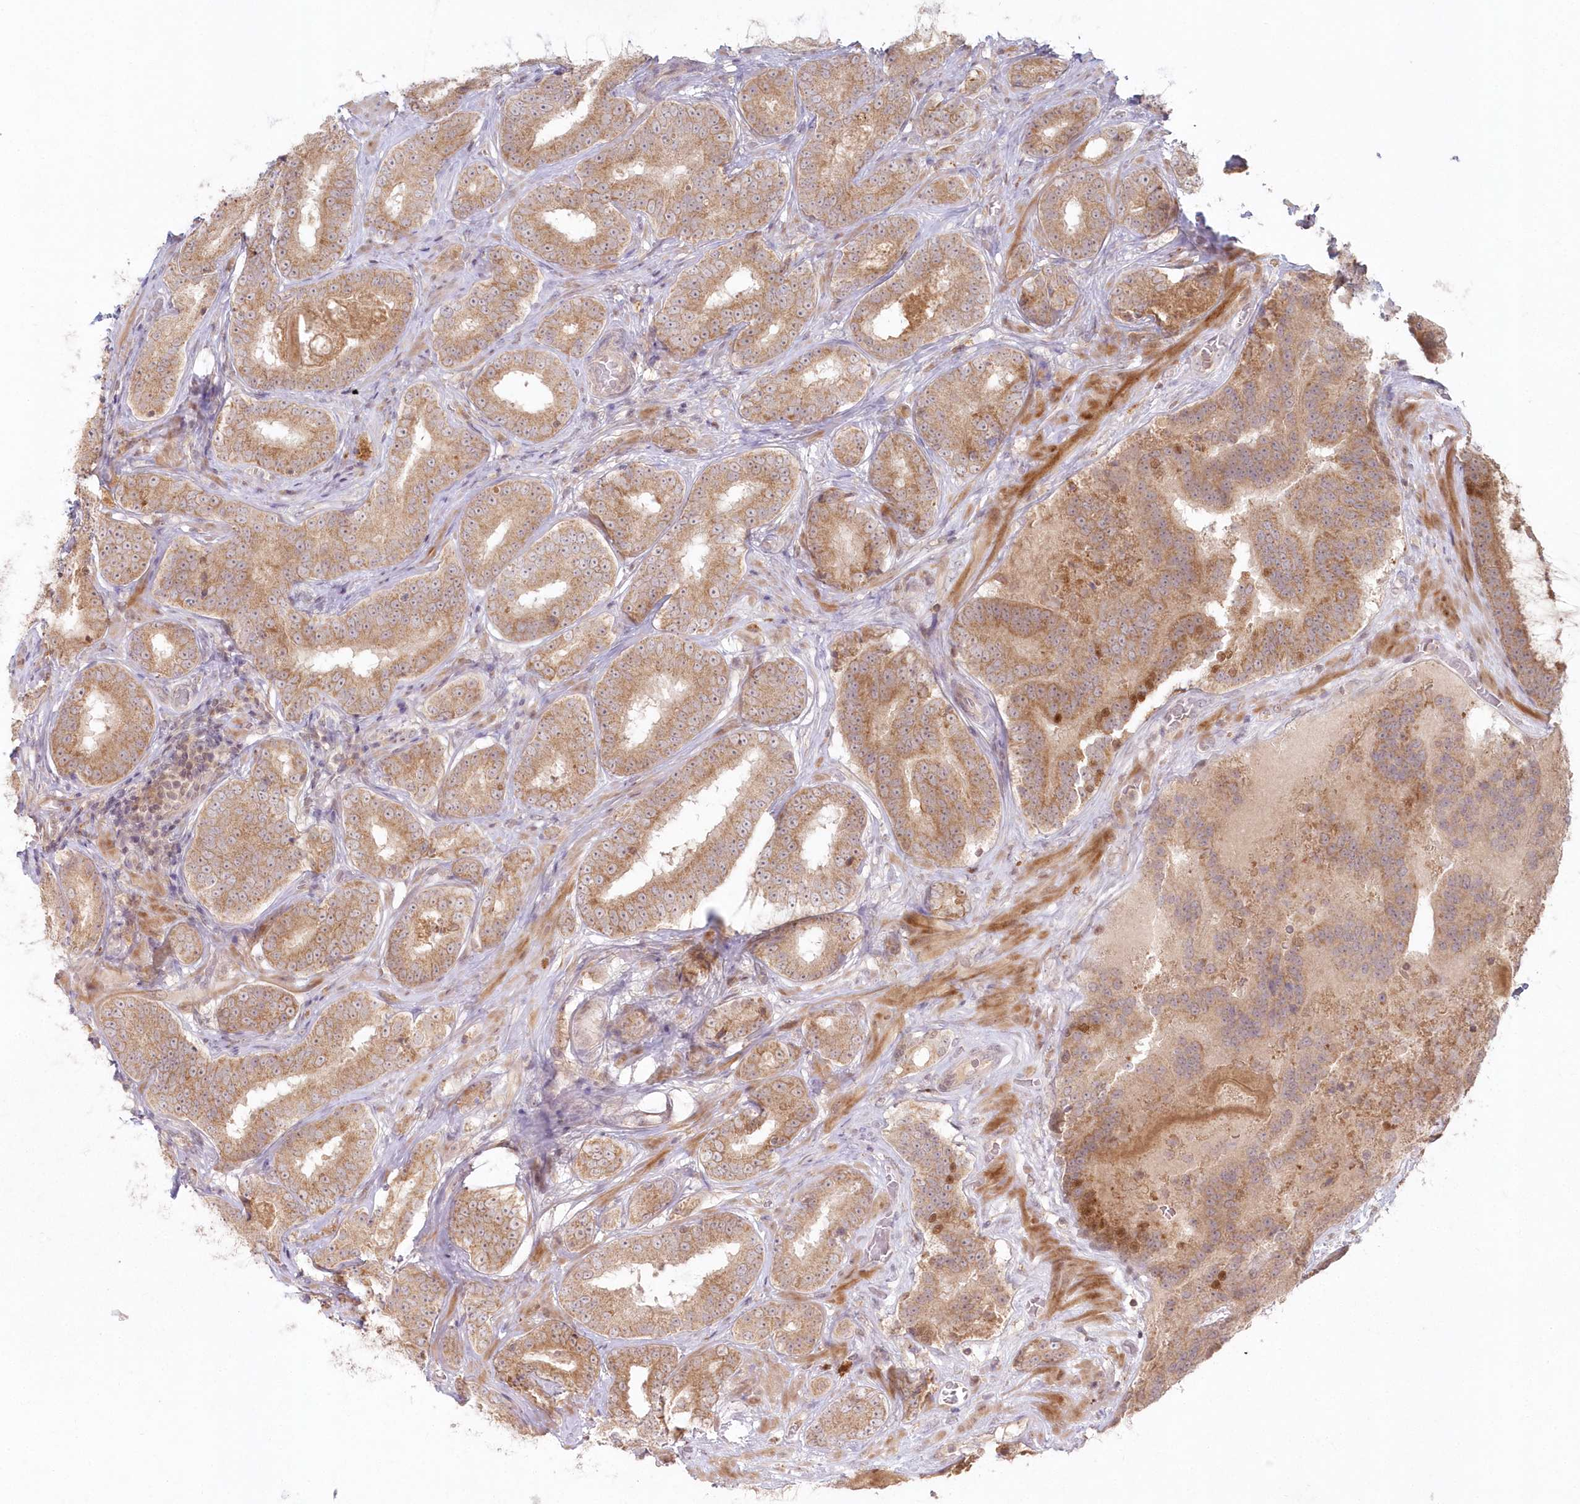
{"staining": {"intensity": "moderate", "quantity": ">75%", "location": "cytoplasmic/membranous,nuclear"}, "tissue": "prostate cancer", "cell_type": "Tumor cells", "image_type": "cancer", "snomed": [{"axis": "morphology", "description": "Adenocarcinoma, High grade"}, {"axis": "topography", "description": "Prostate"}], "caption": "There is medium levels of moderate cytoplasmic/membranous and nuclear positivity in tumor cells of adenocarcinoma (high-grade) (prostate), as demonstrated by immunohistochemical staining (brown color).", "gene": "ASCC1", "patient": {"sex": "male", "age": 57}}